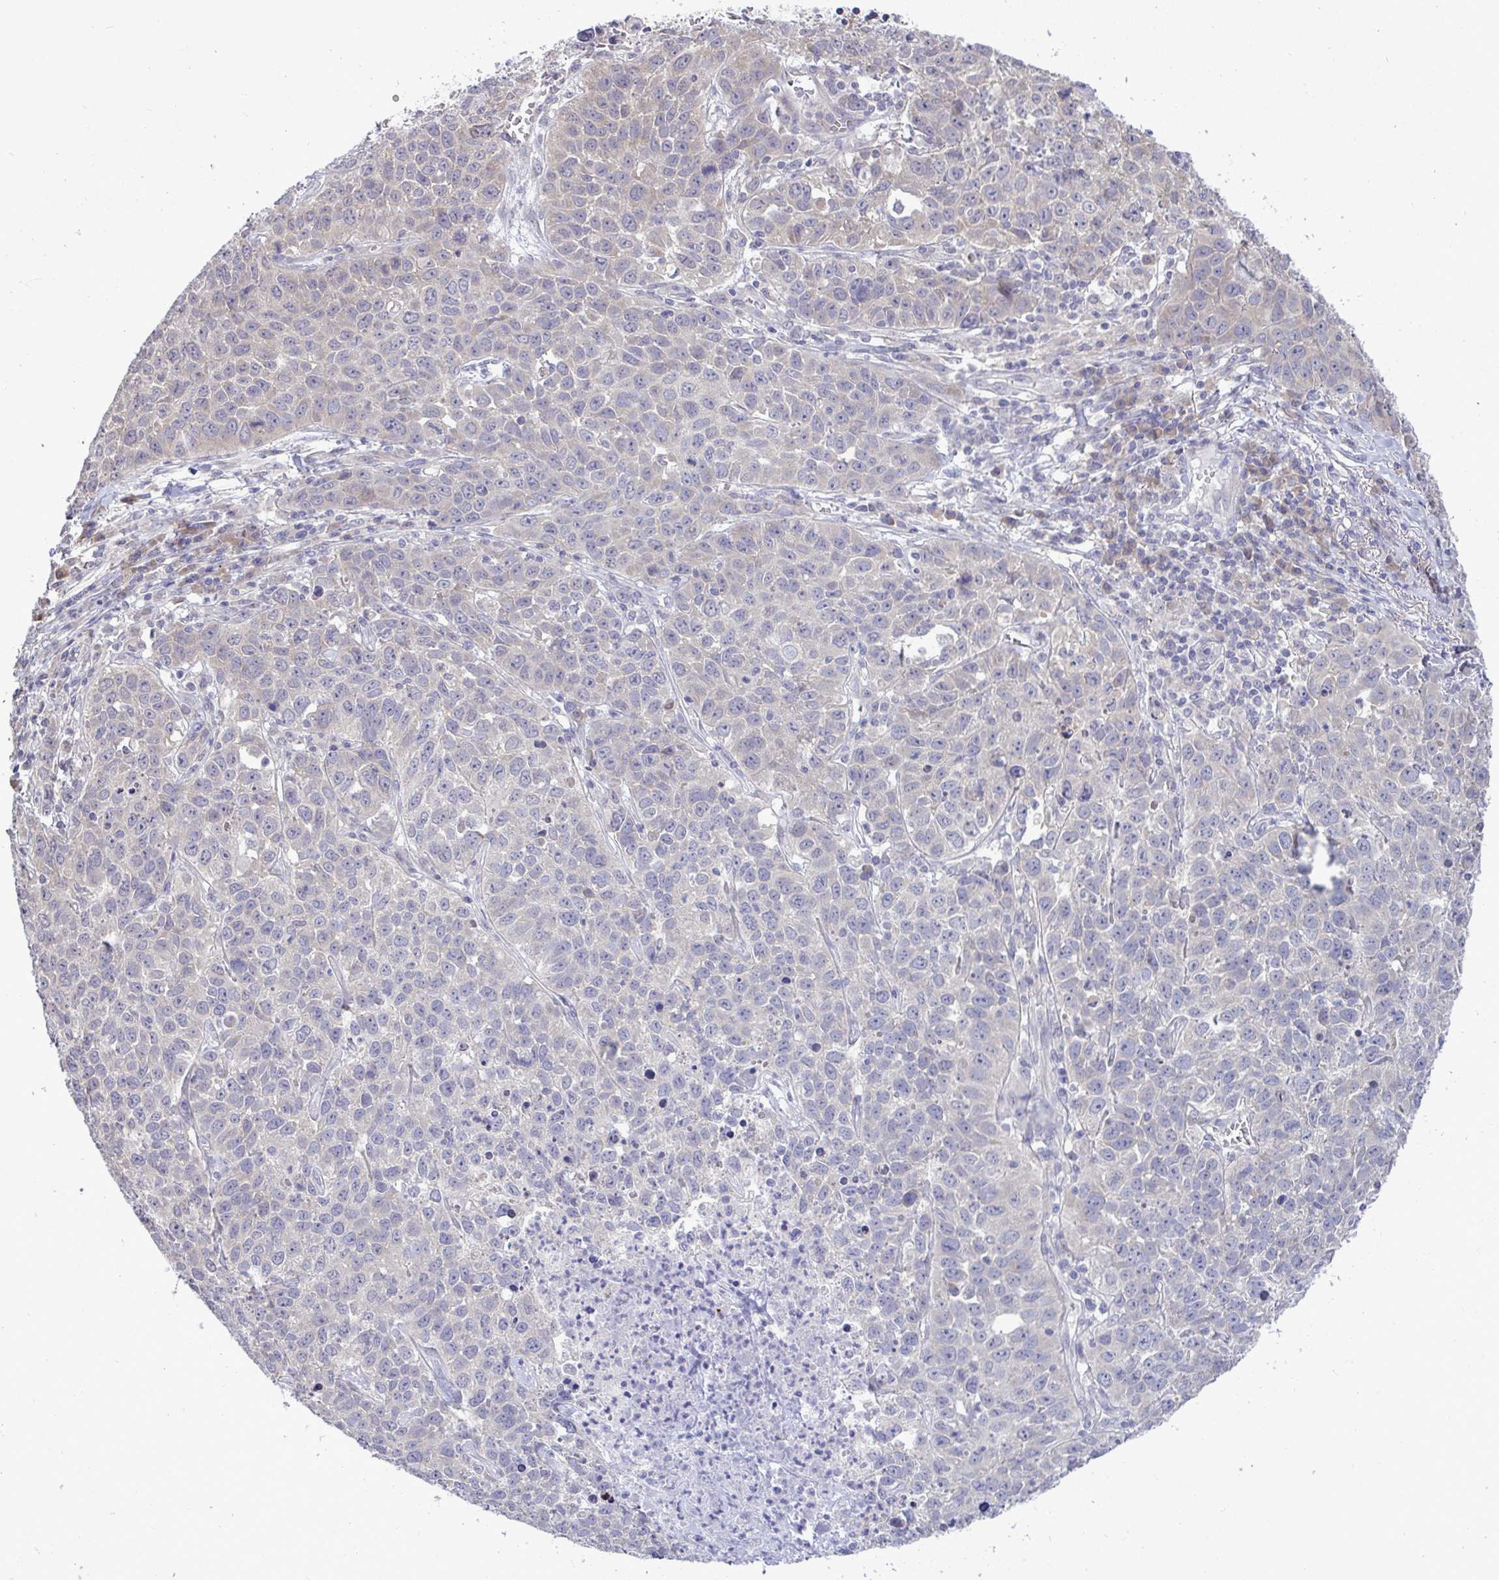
{"staining": {"intensity": "negative", "quantity": "none", "location": "none"}, "tissue": "lung cancer", "cell_type": "Tumor cells", "image_type": "cancer", "snomed": [{"axis": "morphology", "description": "Squamous cell carcinoma, NOS"}, {"axis": "topography", "description": "Lung"}], "caption": "A high-resolution image shows IHC staining of lung squamous cell carcinoma, which demonstrates no significant expression in tumor cells.", "gene": "TMEM41A", "patient": {"sex": "male", "age": 76}}